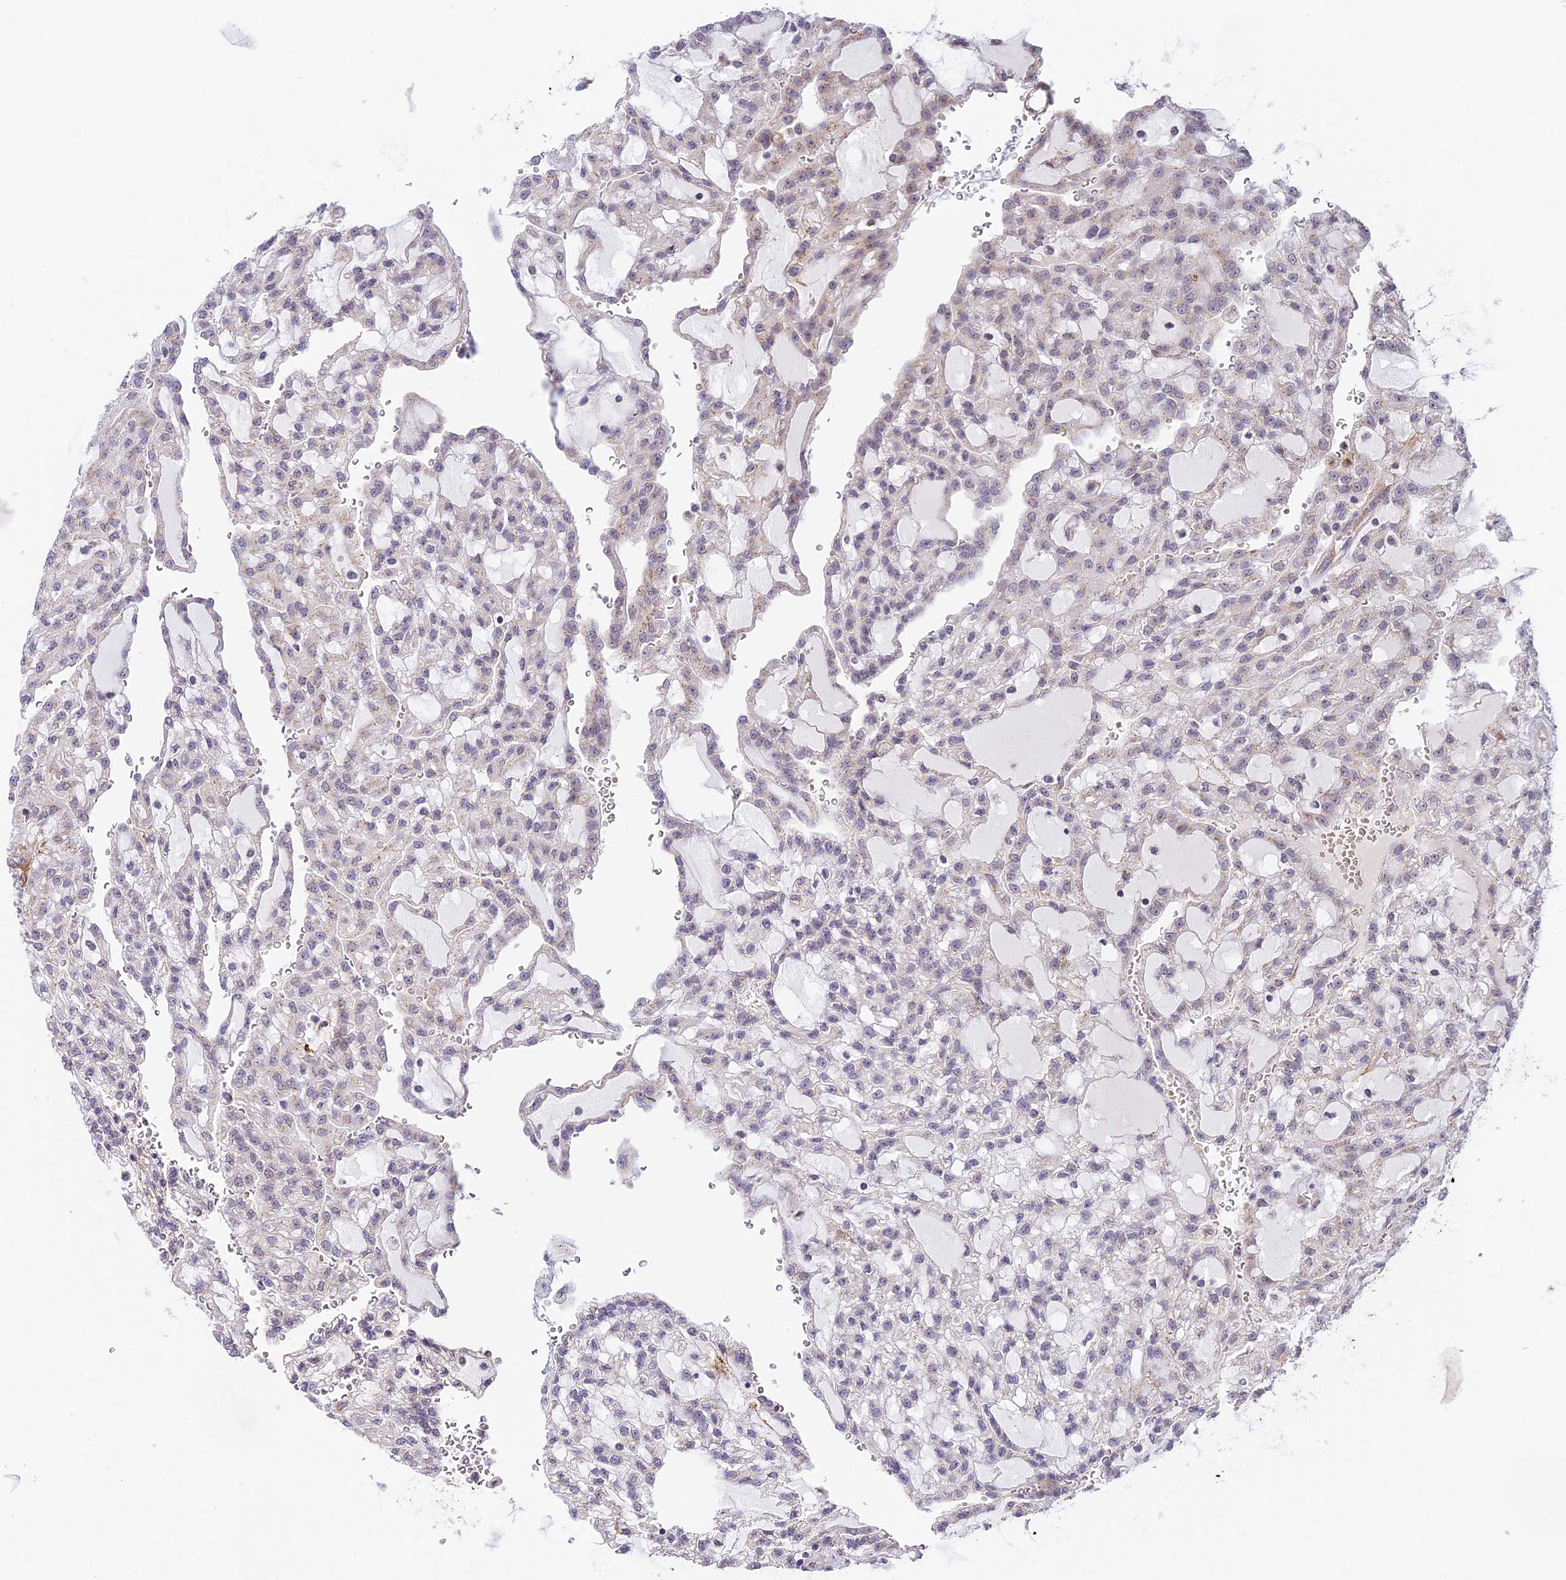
{"staining": {"intensity": "negative", "quantity": "none", "location": "none"}, "tissue": "renal cancer", "cell_type": "Tumor cells", "image_type": "cancer", "snomed": [{"axis": "morphology", "description": "Adenocarcinoma, NOS"}, {"axis": "topography", "description": "Kidney"}], "caption": "A photomicrograph of human renal adenocarcinoma is negative for staining in tumor cells.", "gene": "HEATR5B", "patient": {"sex": "male", "age": 63}}